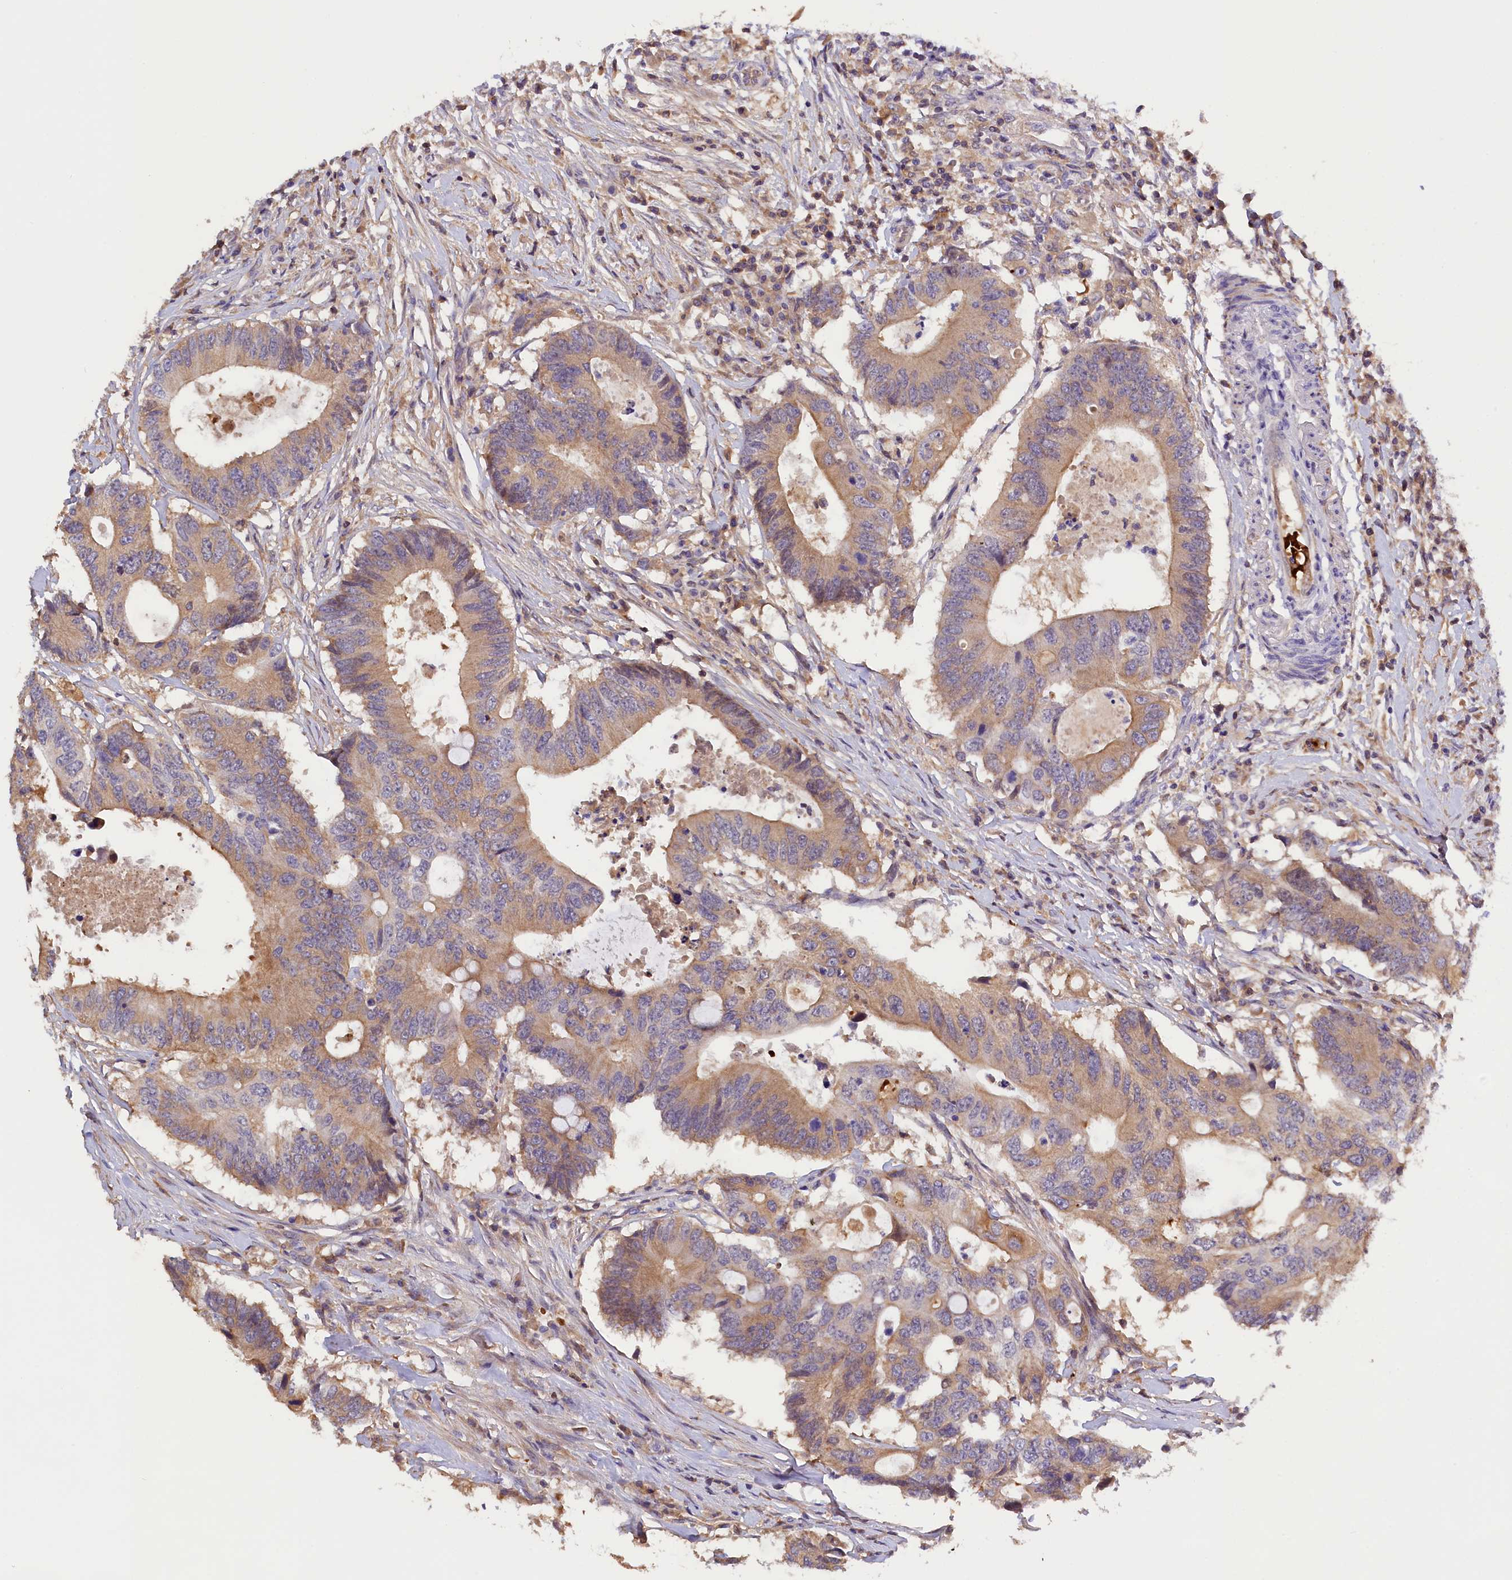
{"staining": {"intensity": "weak", "quantity": ">75%", "location": "cytoplasmic/membranous"}, "tissue": "colorectal cancer", "cell_type": "Tumor cells", "image_type": "cancer", "snomed": [{"axis": "morphology", "description": "Adenocarcinoma, NOS"}, {"axis": "topography", "description": "Colon"}], "caption": "This is an image of IHC staining of colorectal cancer, which shows weak expression in the cytoplasmic/membranous of tumor cells.", "gene": "PHAF1", "patient": {"sex": "male", "age": 71}}